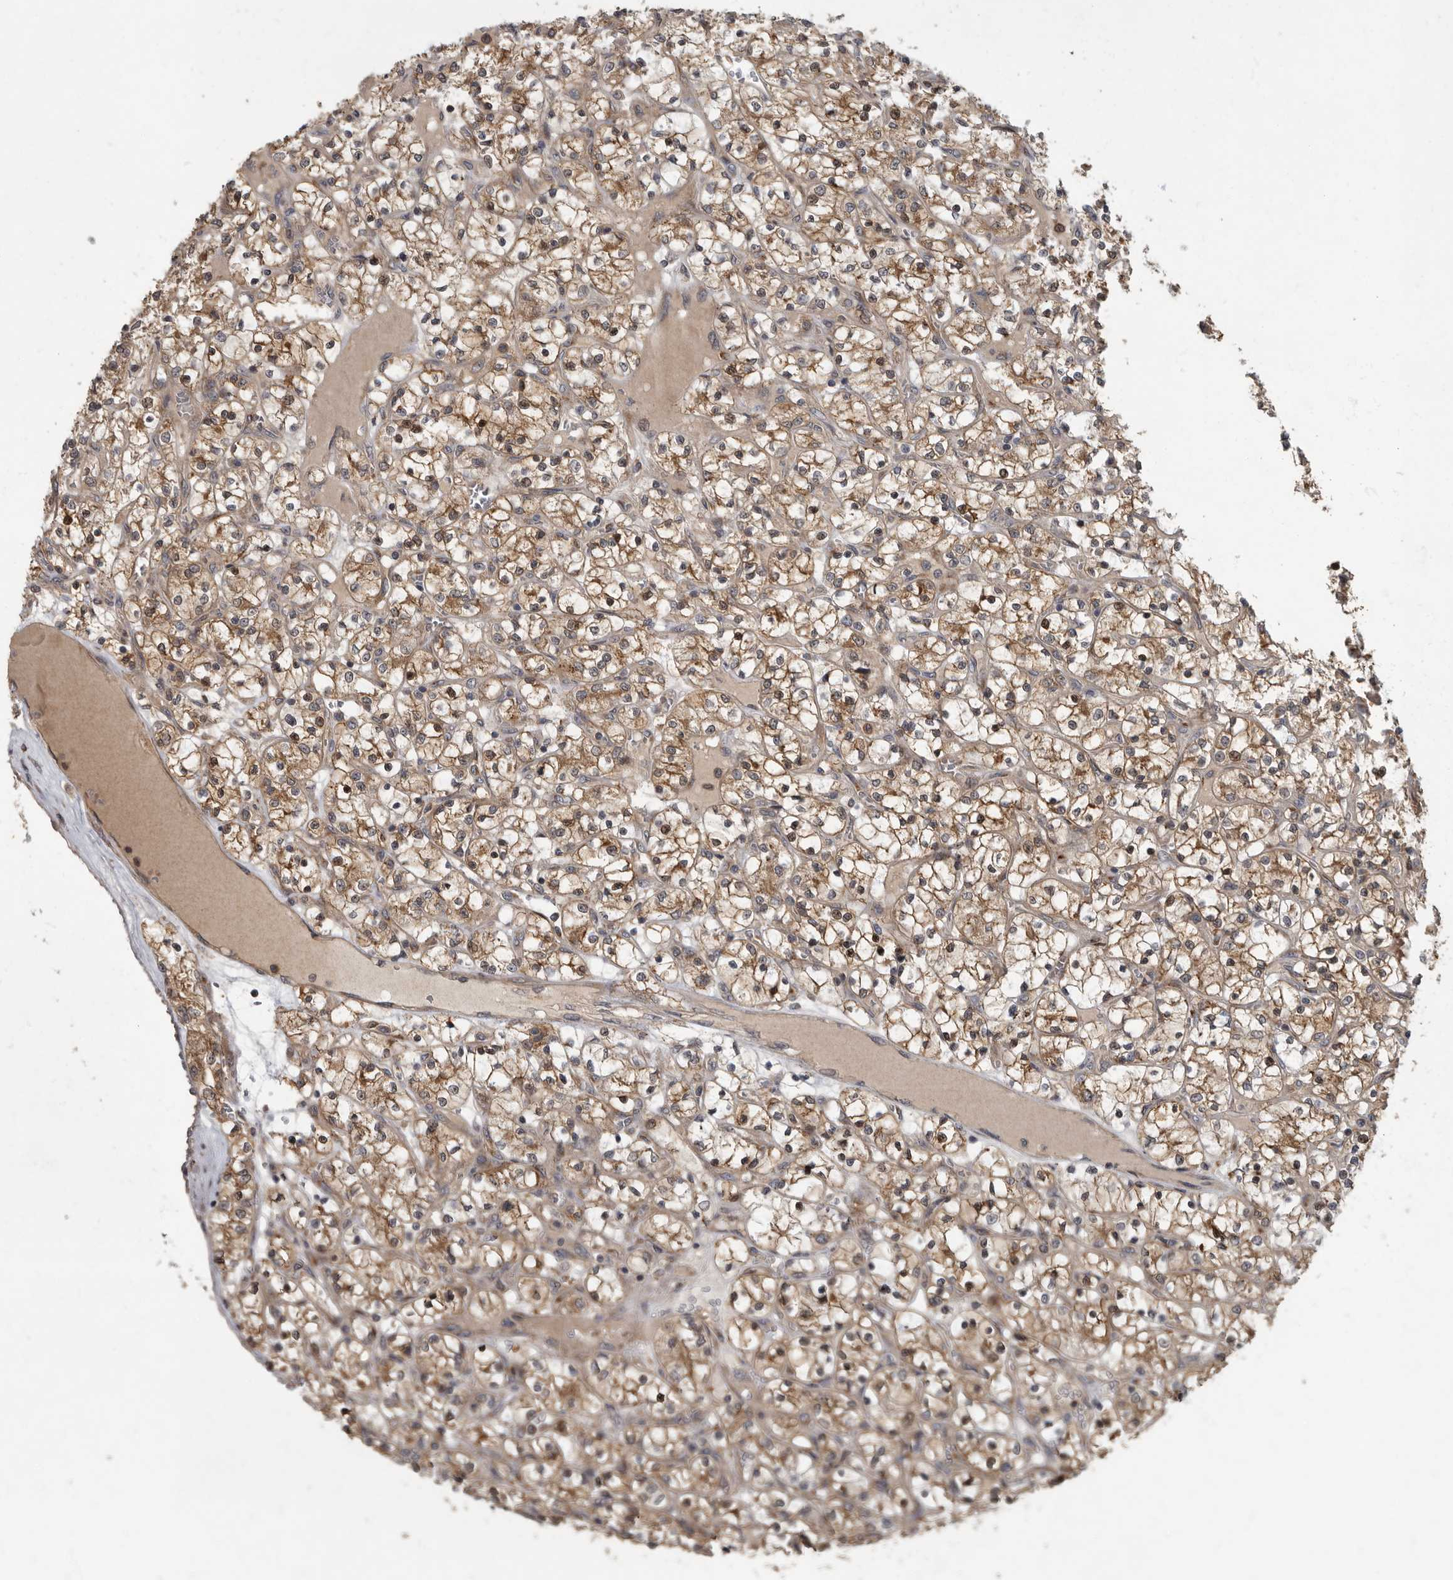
{"staining": {"intensity": "moderate", "quantity": ">75%", "location": "cytoplasmic/membranous,nuclear"}, "tissue": "renal cancer", "cell_type": "Tumor cells", "image_type": "cancer", "snomed": [{"axis": "morphology", "description": "Adenocarcinoma, NOS"}, {"axis": "topography", "description": "Kidney"}], "caption": "Protein staining of renal adenocarcinoma tissue shows moderate cytoplasmic/membranous and nuclear expression in about >75% of tumor cells. Using DAB (brown) and hematoxylin (blue) stains, captured at high magnification using brightfield microscopy.", "gene": "IQCK", "patient": {"sex": "female", "age": 69}}